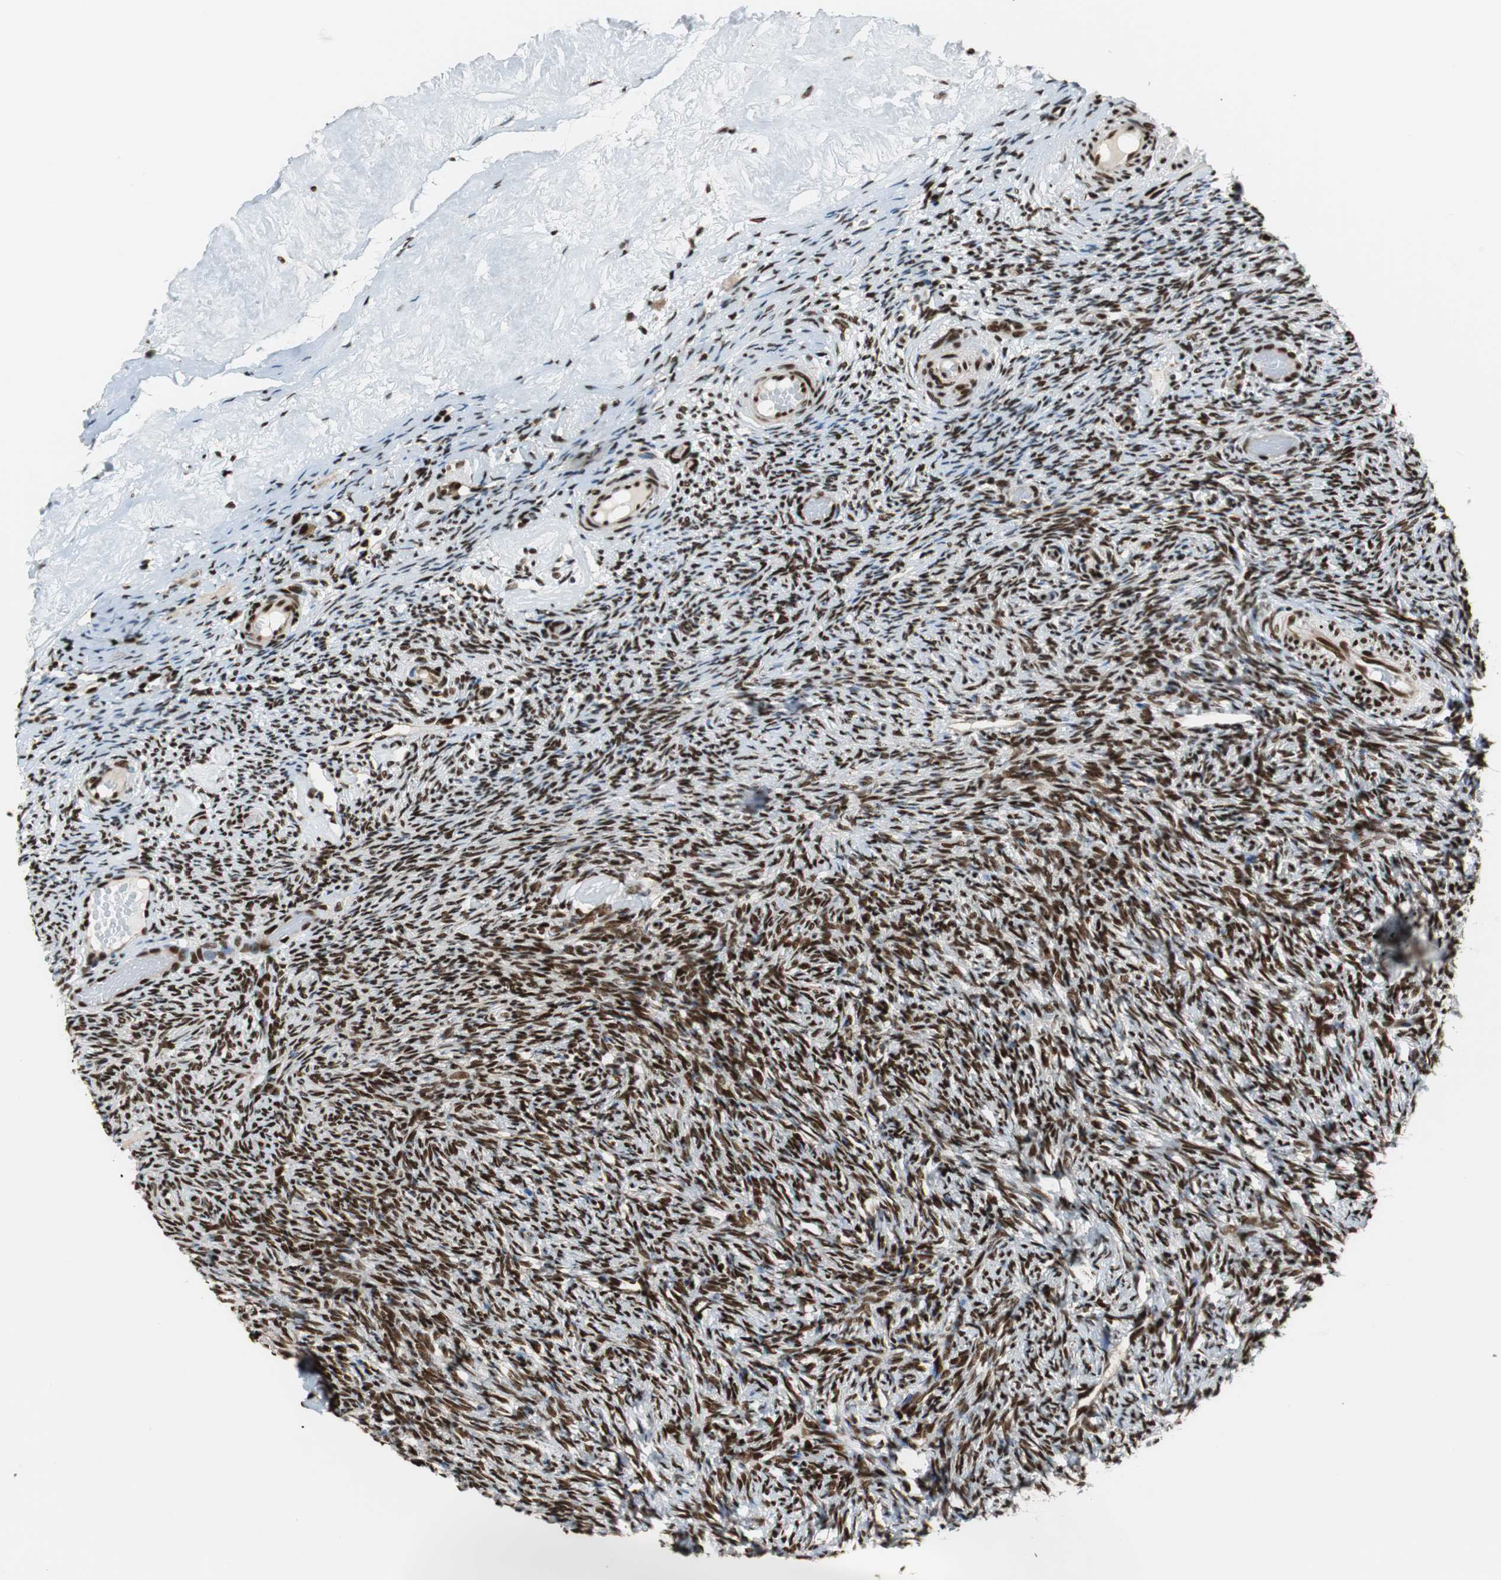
{"staining": {"intensity": "strong", "quantity": ">75%", "location": "nuclear"}, "tissue": "ovary", "cell_type": "Ovarian stroma cells", "image_type": "normal", "snomed": [{"axis": "morphology", "description": "Normal tissue, NOS"}, {"axis": "topography", "description": "Ovary"}], "caption": "The micrograph shows immunohistochemical staining of benign ovary. There is strong nuclear expression is appreciated in about >75% of ovarian stroma cells.", "gene": "HDAC1", "patient": {"sex": "female", "age": 60}}